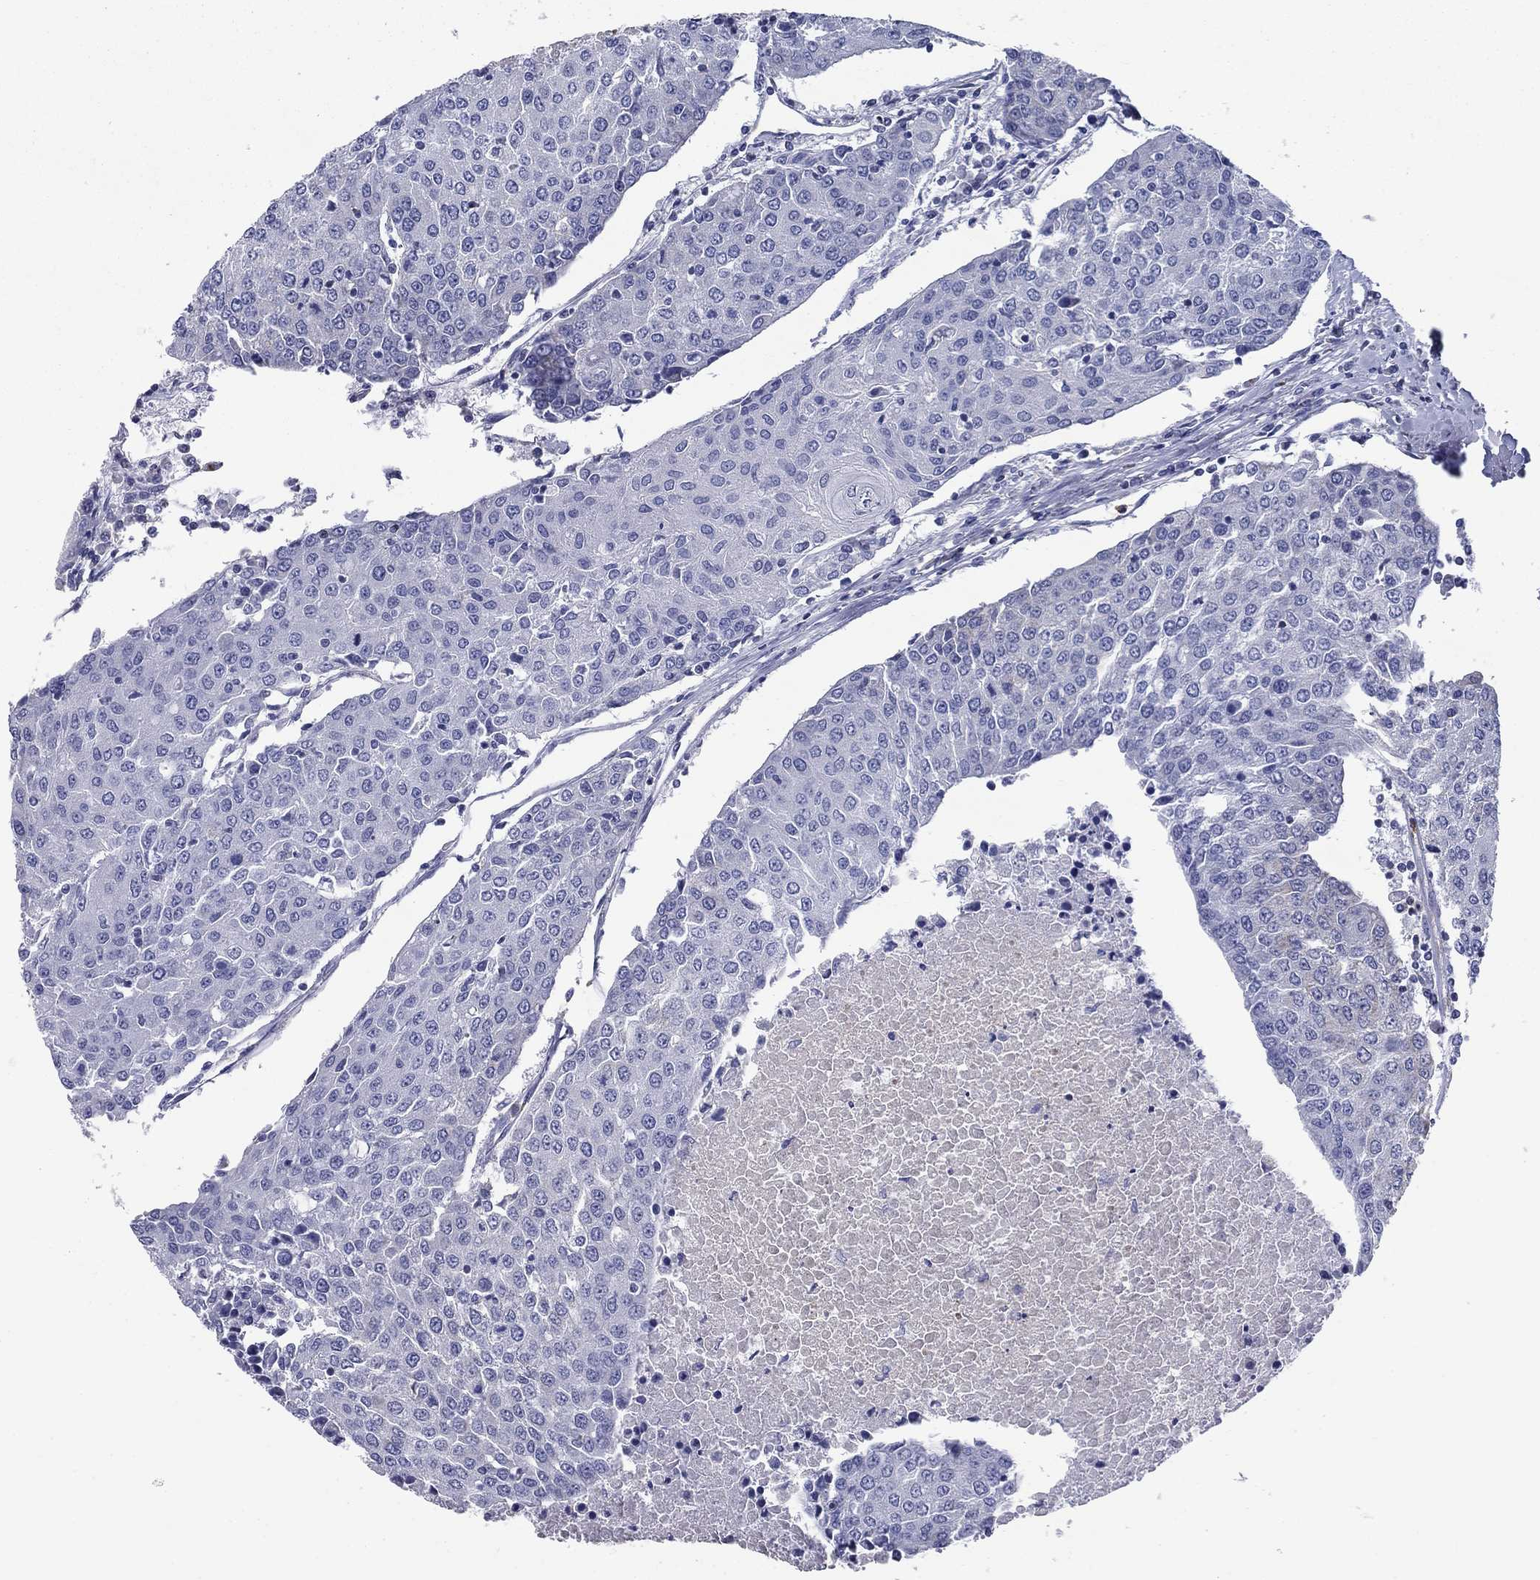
{"staining": {"intensity": "negative", "quantity": "none", "location": "none"}, "tissue": "urothelial cancer", "cell_type": "Tumor cells", "image_type": "cancer", "snomed": [{"axis": "morphology", "description": "Urothelial carcinoma, High grade"}, {"axis": "topography", "description": "Urinary bladder"}], "caption": "DAB (3,3'-diaminobenzidine) immunohistochemical staining of high-grade urothelial carcinoma demonstrates no significant staining in tumor cells.", "gene": "NDUFA4L2", "patient": {"sex": "female", "age": 85}}